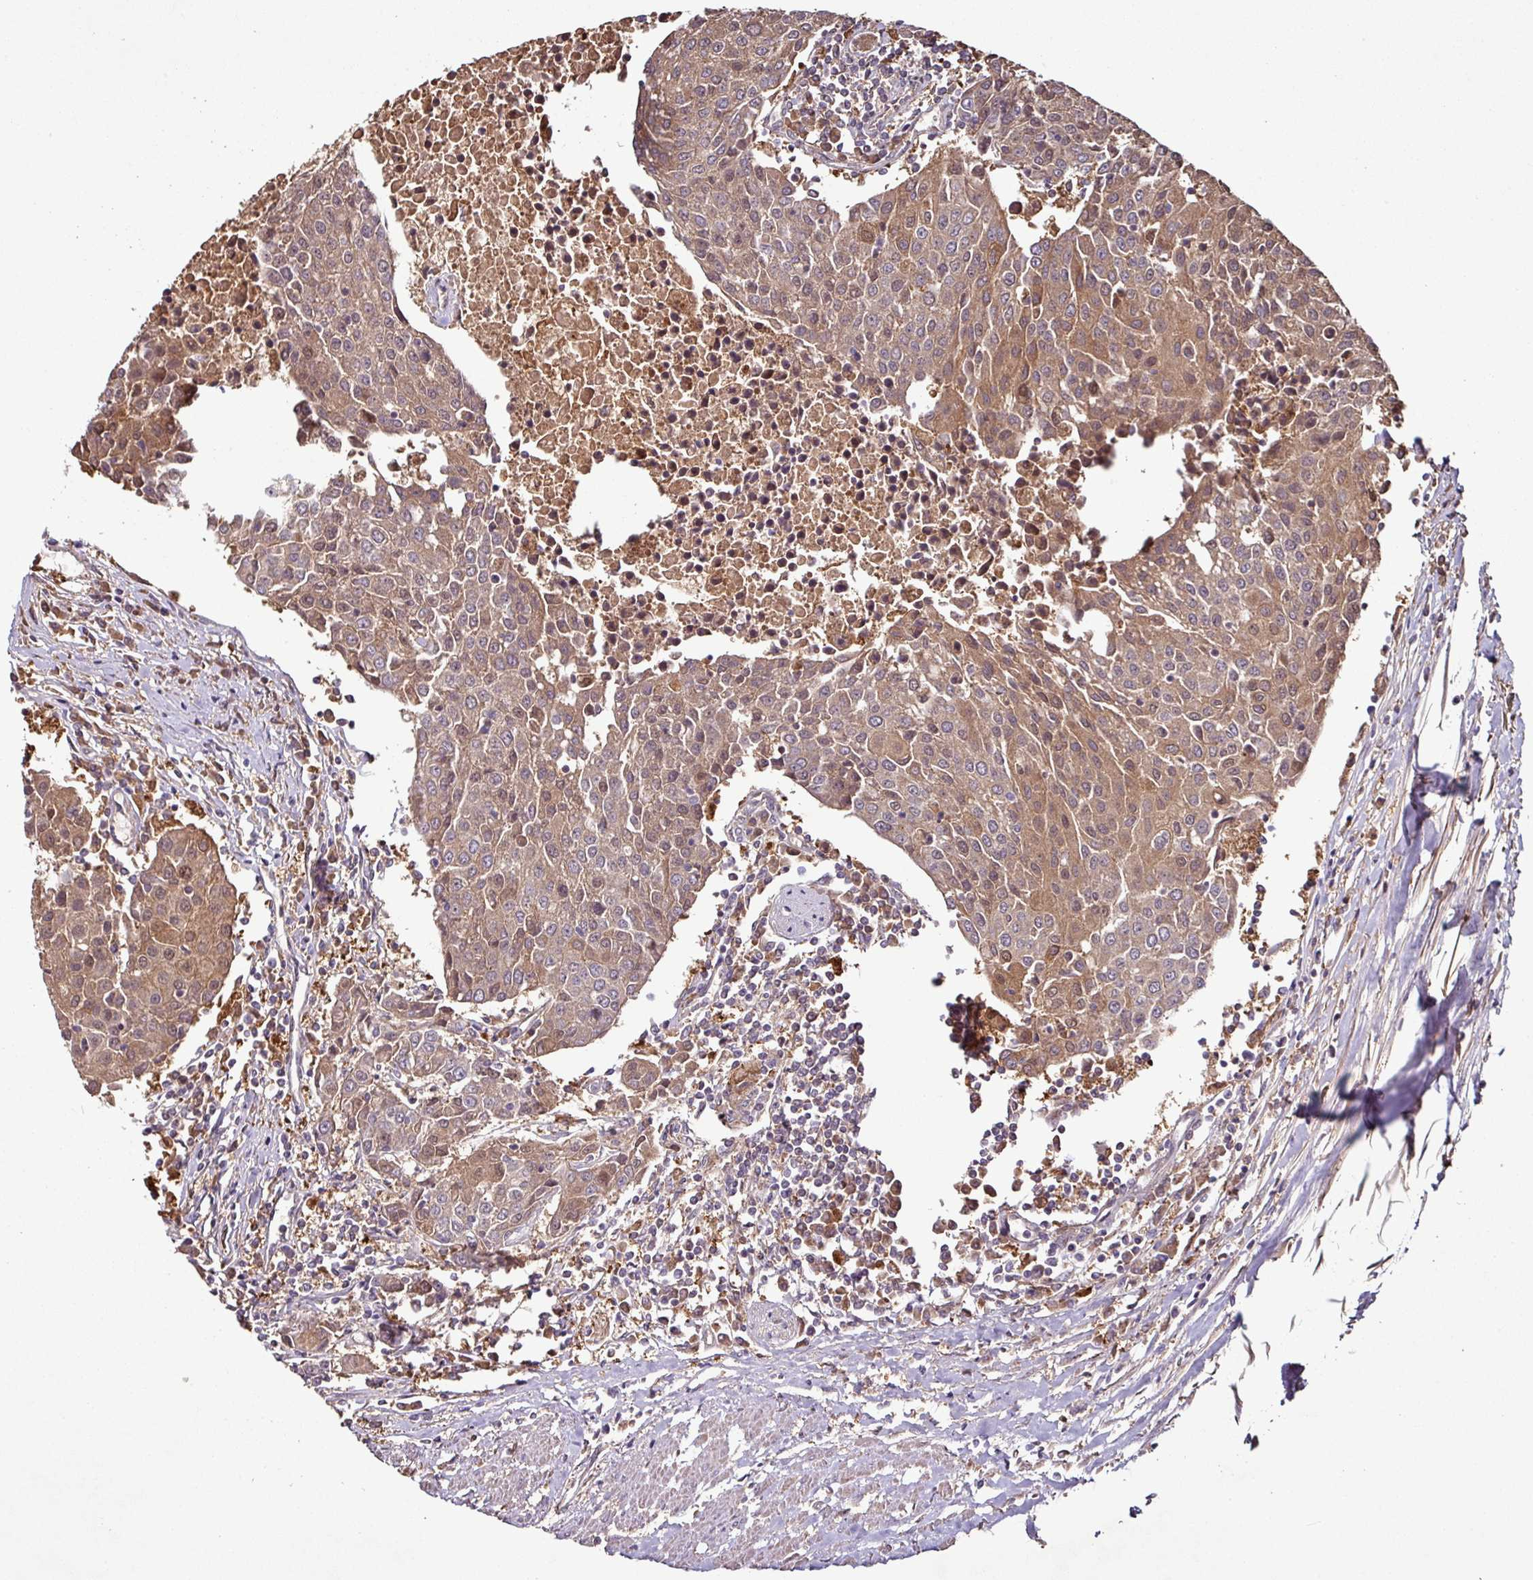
{"staining": {"intensity": "moderate", "quantity": ">75%", "location": "cytoplasmic/membranous"}, "tissue": "urothelial cancer", "cell_type": "Tumor cells", "image_type": "cancer", "snomed": [{"axis": "morphology", "description": "Urothelial carcinoma, High grade"}, {"axis": "topography", "description": "Urinary bladder"}], "caption": "An immunohistochemistry image of tumor tissue is shown. Protein staining in brown labels moderate cytoplasmic/membranous positivity in urothelial carcinoma (high-grade) within tumor cells.", "gene": "GNPDA1", "patient": {"sex": "female", "age": 85}}